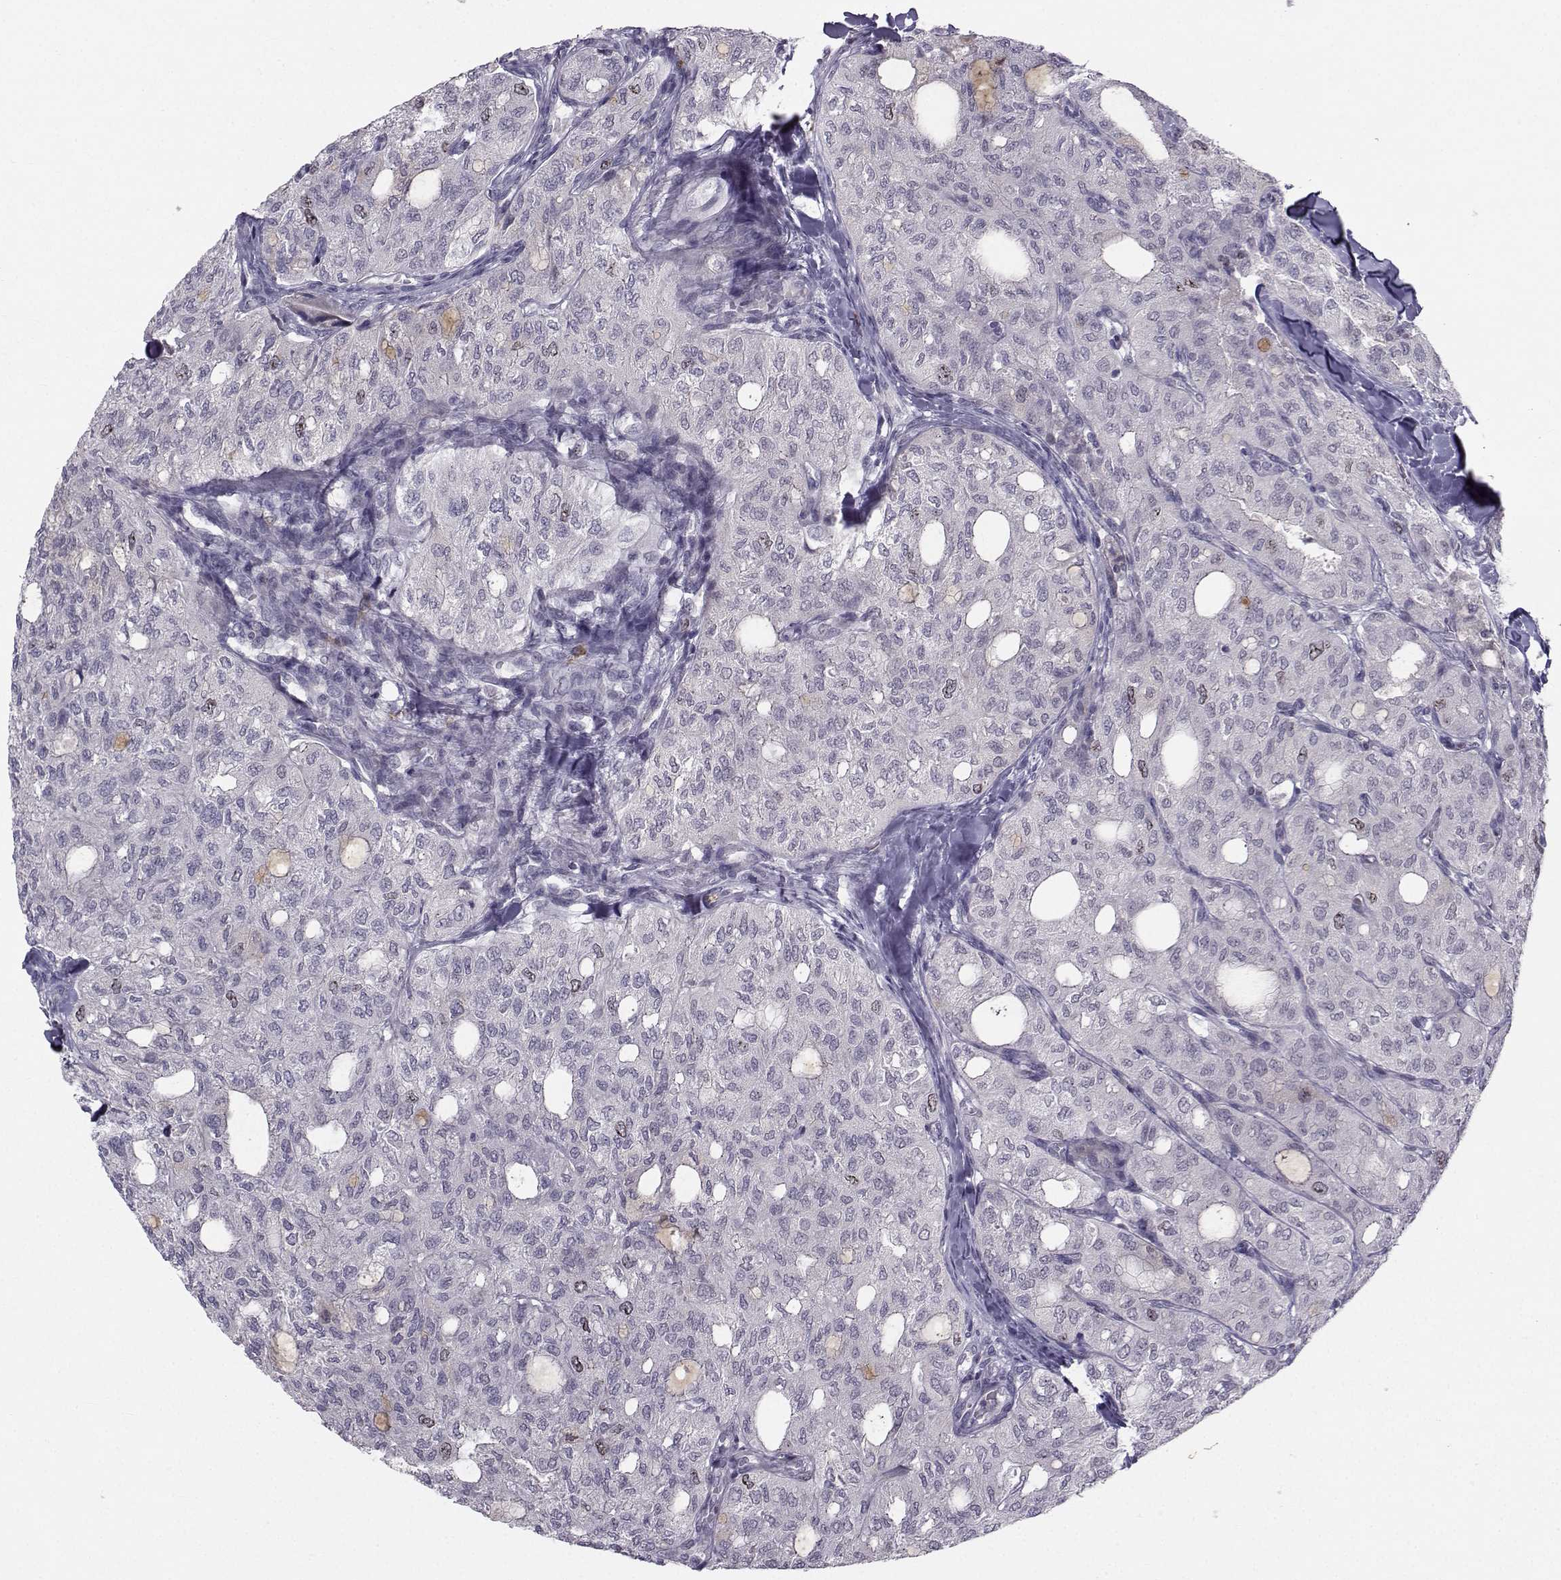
{"staining": {"intensity": "negative", "quantity": "none", "location": "none"}, "tissue": "thyroid cancer", "cell_type": "Tumor cells", "image_type": "cancer", "snomed": [{"axis": "morphology", "description": "Follicular adenoma carcinoma, NOS"}, {"axis": "topography", "description": "Thyroid gland"}], "caption": "Immunohistochemistry (IHC) photomicrograph of neoplastic tissue: human thyroid follicular adenoma carcinoma stained with DAB reveals no significant protein expression in tumor cells. (Immunohistochemistry, brightfield microscopy, high magnification).", "gene": "LRP8", "patient": {"sex": "male", "age": 75}}